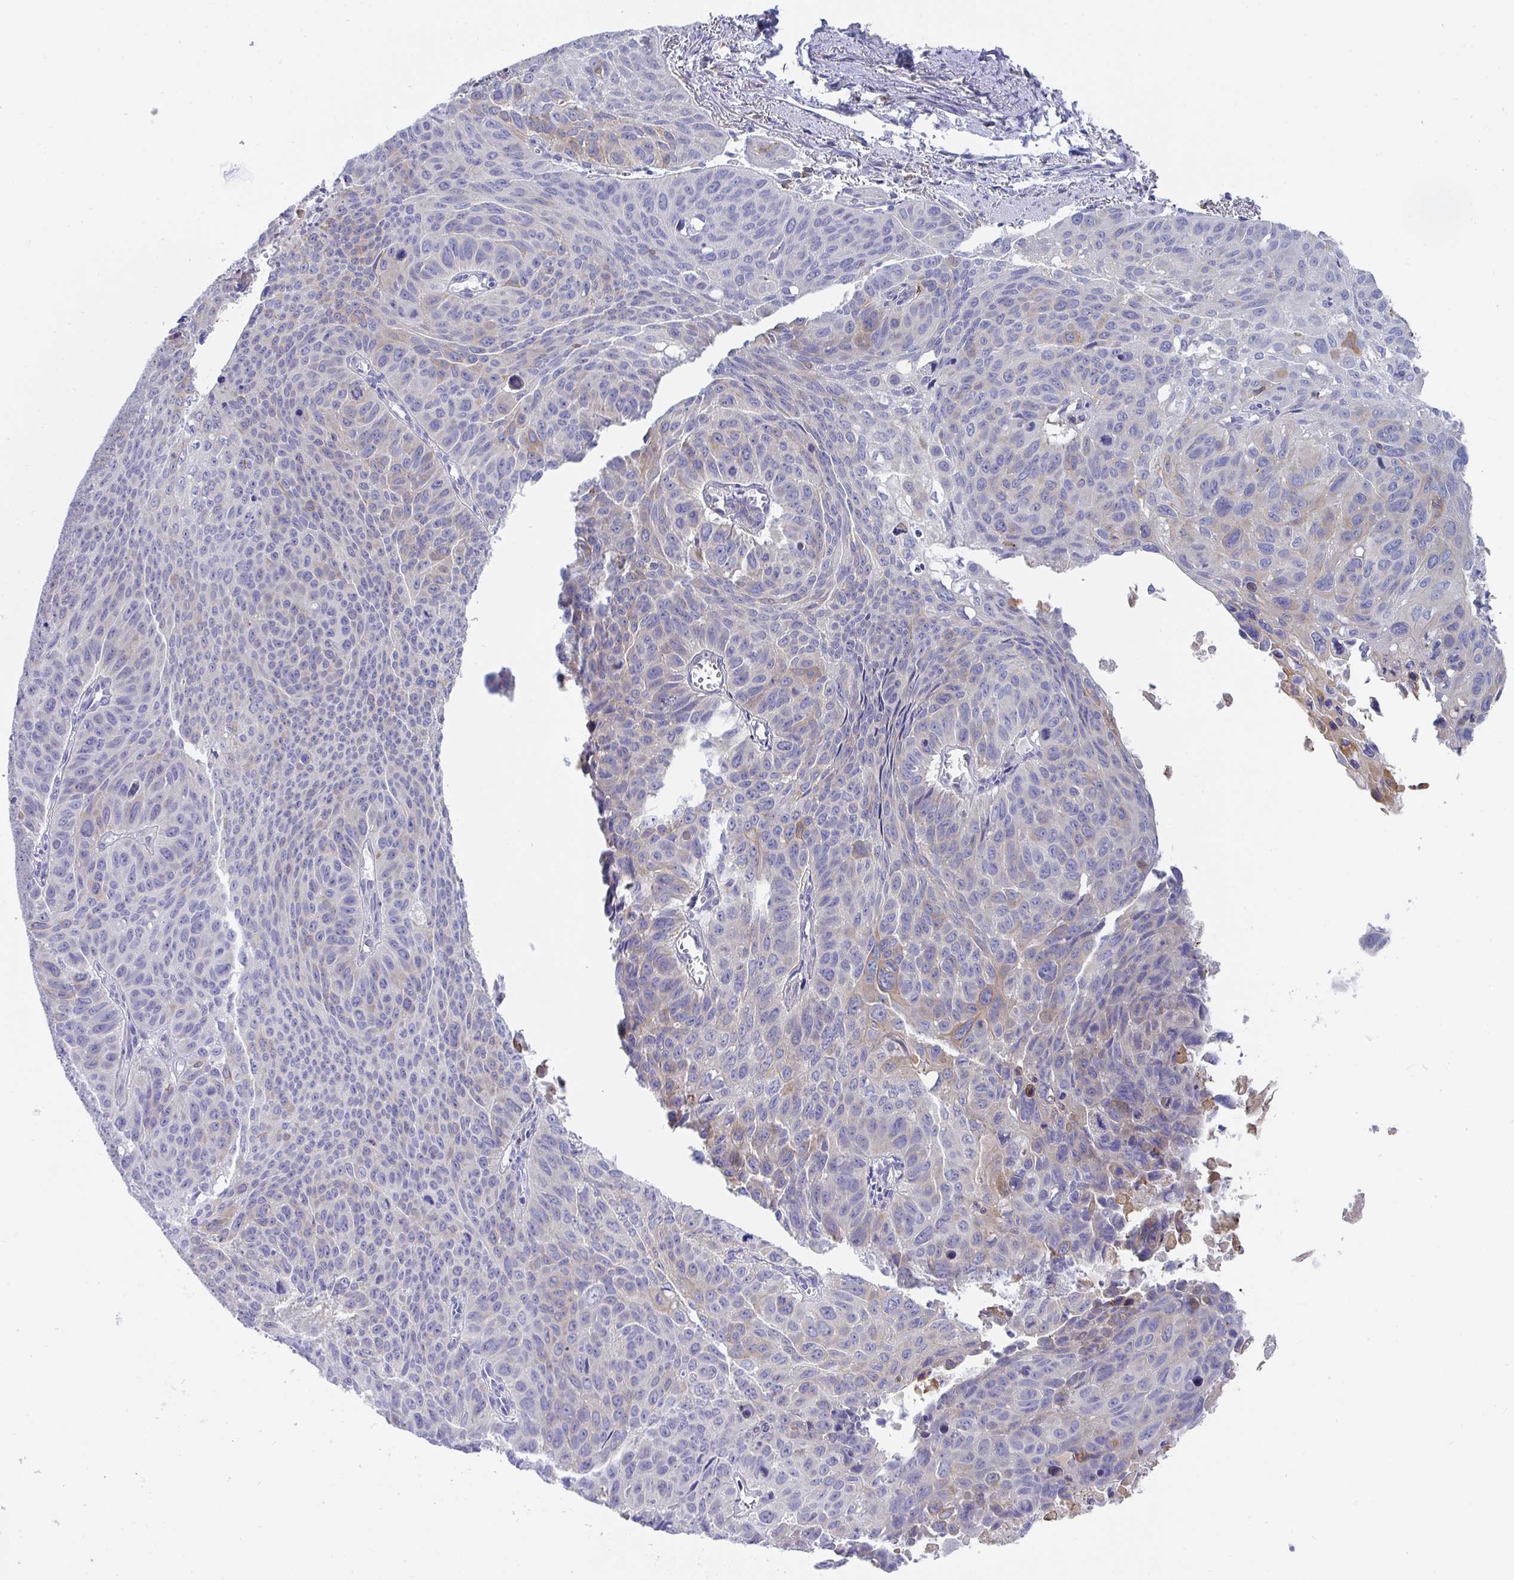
{"staining": {"intensity": "moderate", "quantity": "<25%", "location": "cytoplasmic/membranous"}, "tissue": "lung cancer", "cell_type": "Tumor cells", "image_type": "cancer", "snomed": [{"axis": "morphology", "description": "Squamous cell carcinoma, NOS"}, {"axis": "topography", "description": "Lung"}], "caption": "IHC (DAB (3,3'-diaminobenzidine)) staining of lung squamous cell carcinoma reveals moderate cytoplasmic/membranous protein staining in about <25% of tumor cells.", "gene": "FRMD3", "patient": {"sex": "male", "age": 71}}